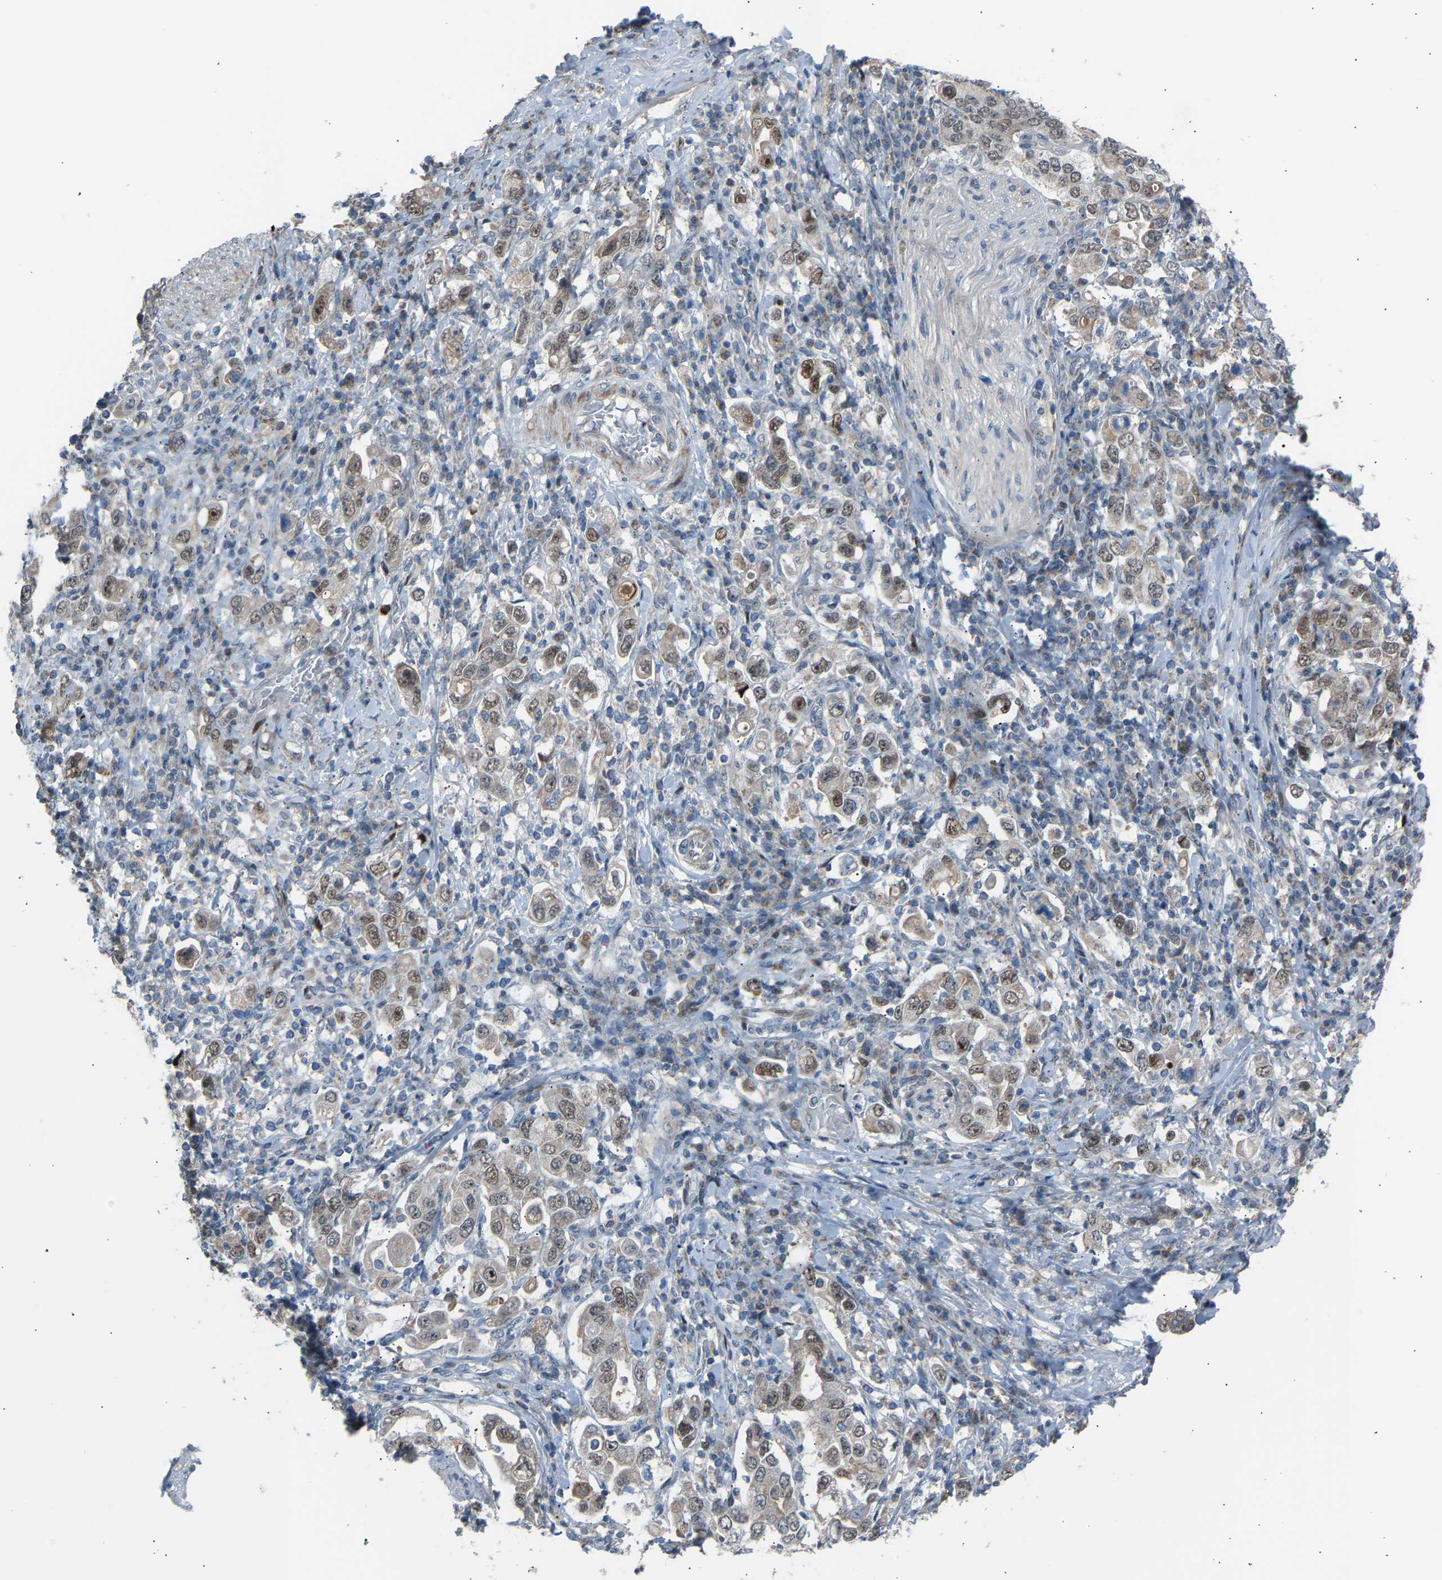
{"staining": {"intensity": "moderate", "quantity": ">75%", "location": "nuclear"}, "tissue": "stomach cancer", "cell_type": "Tumor cells", "image_type": "cancer", "snomed": [{"axis": "morphology", "description": "Adenocarcinoma, NOS"}, {"axis": "topography", "description": "Stomach, upper"}], "caption": "High-magnification brightfield microscopy of stomach cancer stained with DAB (brown) and counterstained with hematoxylin (blue). tumor cells exhibit moderate nuclear staining is seen in about>75% of cells. (Stains: DAB (3,3'-diaminobenzidine) in brown, nuclei in blue, Microscopy: brightfield microscopy at high magnification).", "gene": "VPS41", "patient": {"sex": "male", "age": 62}}